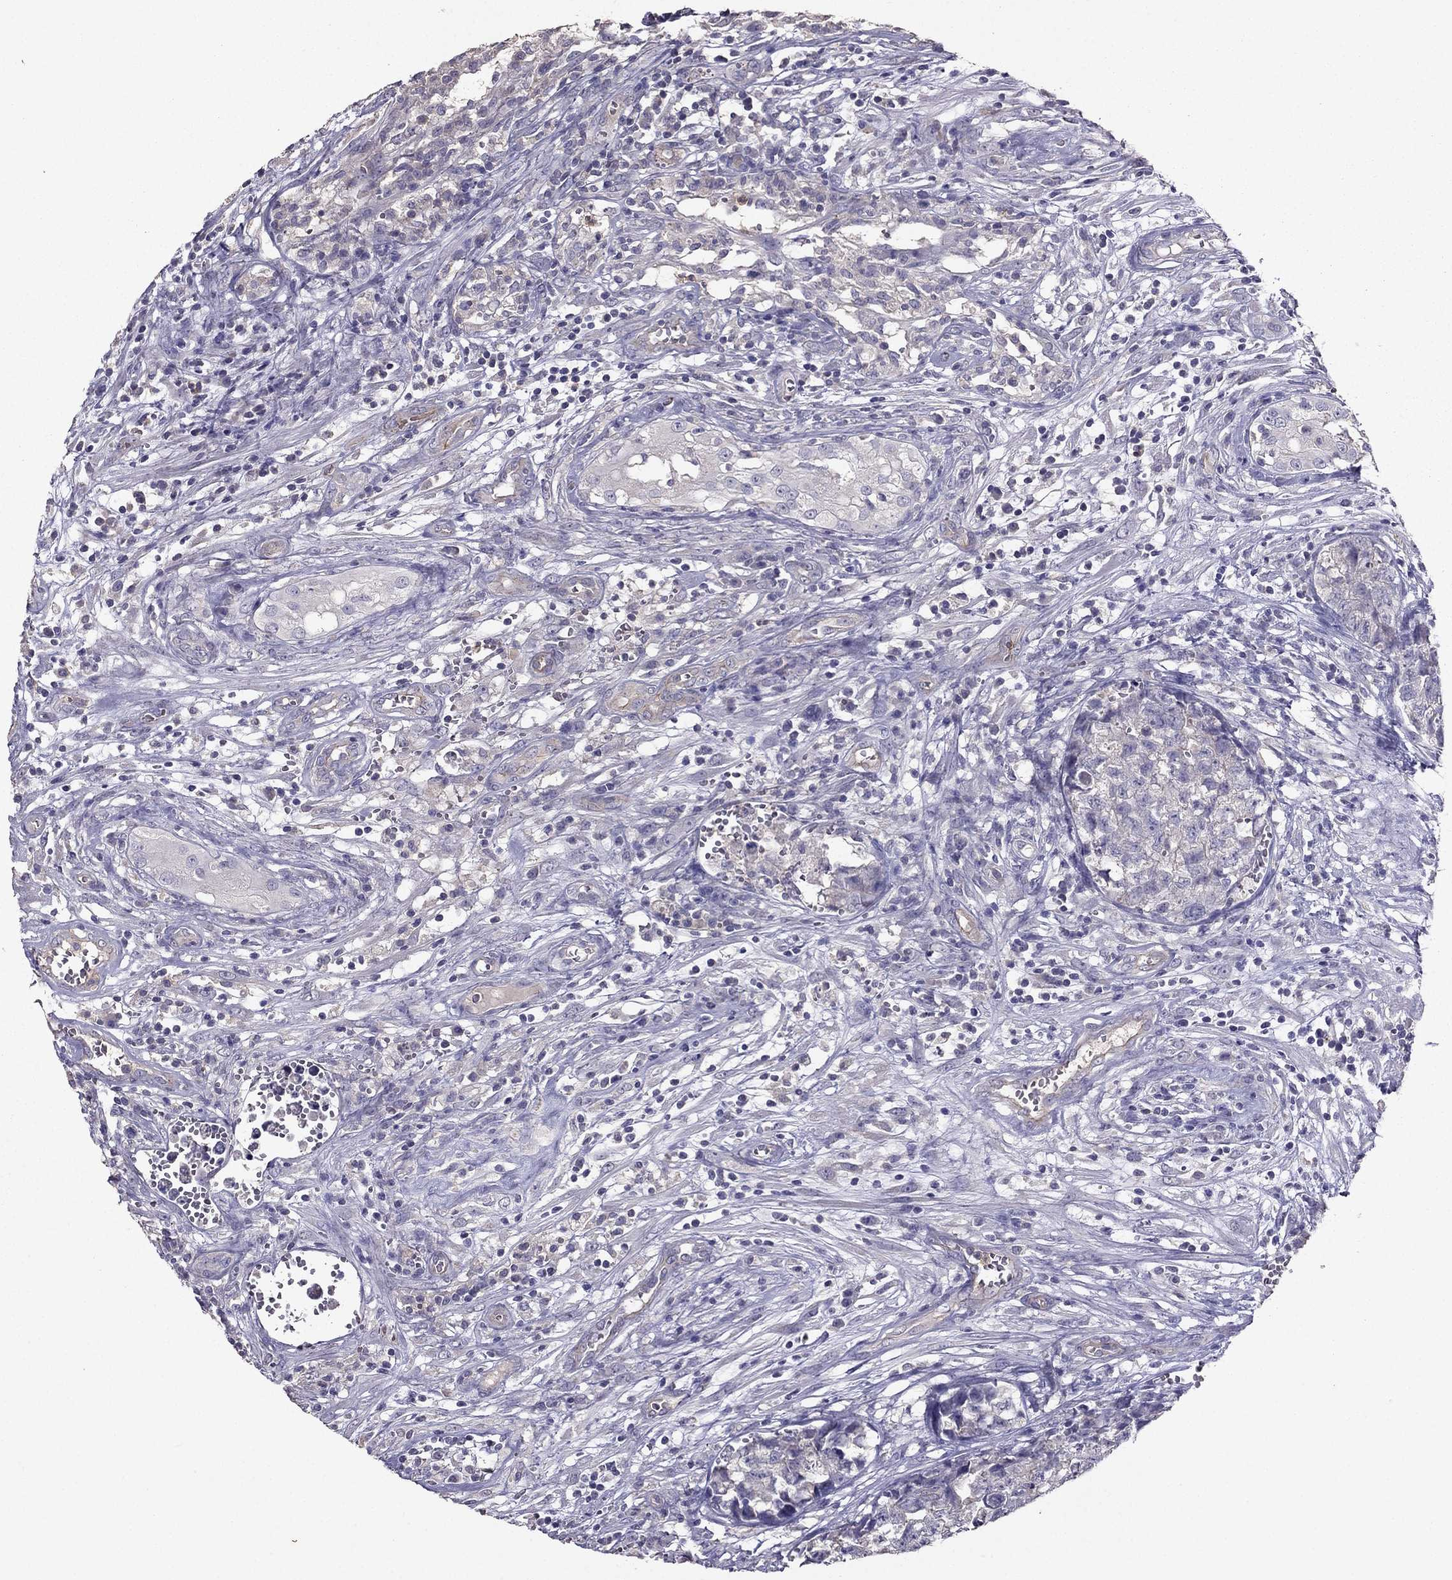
{"staining": {"intensity": "moderate", "quantity": "<25%", "location": "cytoplasmic/membranous"}, "tissue": "testis cancer", "cell_type": "Tumor cells", "image_type": "cancer", "snomed": [{"axis": "morphology", "description": "Seminoma, NOS"}, {"axis": "morphology", "description": "Carcinoma, Embryonal, NOS"}, {"axis": "topography", "description": "Testis"}], "caption": "DAB immunohistochemical staining of human testis cancer (seminoma) shows moderate cytoplasmic/membranous protein positivity in approximately <25% of tumor cells.", "gene": "RFLNB", "patient": {"sex": "male", "age": 22}}